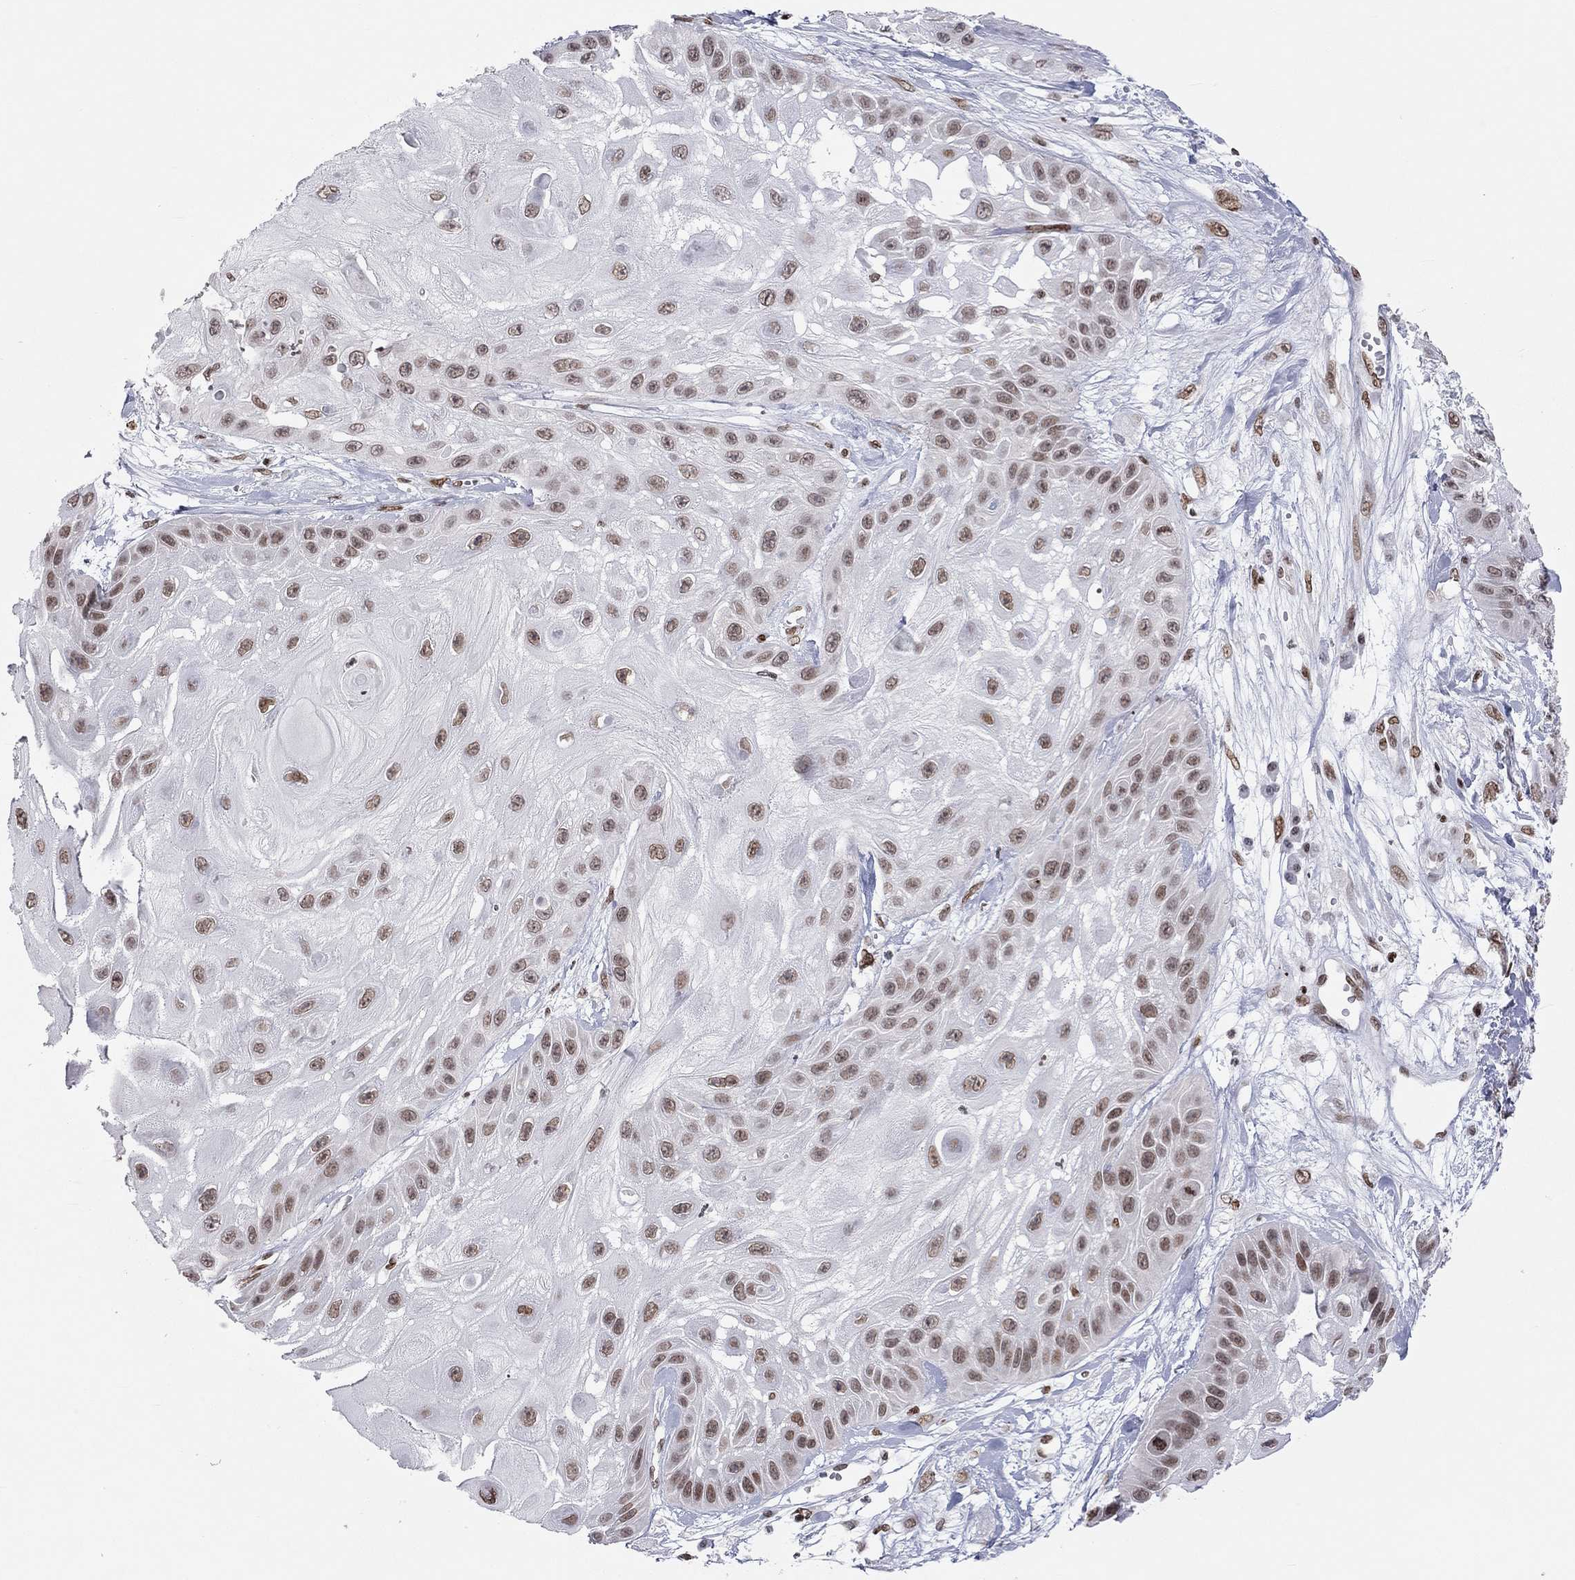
{"staining": {"intensity": "weak", "quantity": ">75%", "location": "nuclear"}, "tissue": "skin cancer", "cell_type": "Tumor cells", "image_type": "cancer", "snomed": [{"axis": "morphology", "description": "Normal tissue, NOS"}, {"axis": "morphology", "description": "Squamous cell carcinoma, NOS"}, {"axis": "topography", "description": "Skin"}], "caption": "Skin cancer (squamous cell carcinoma) stained with DAB (3,3'-diaminobenzidine) IHC reveals low levels of weak nuclear staining in approximately >75% of tumor cells. (brown staining indicates protein expression, while blue staining denotes nuclei).", "gene": "H2AX", "patient": {"sex": "male", "age": 79}}